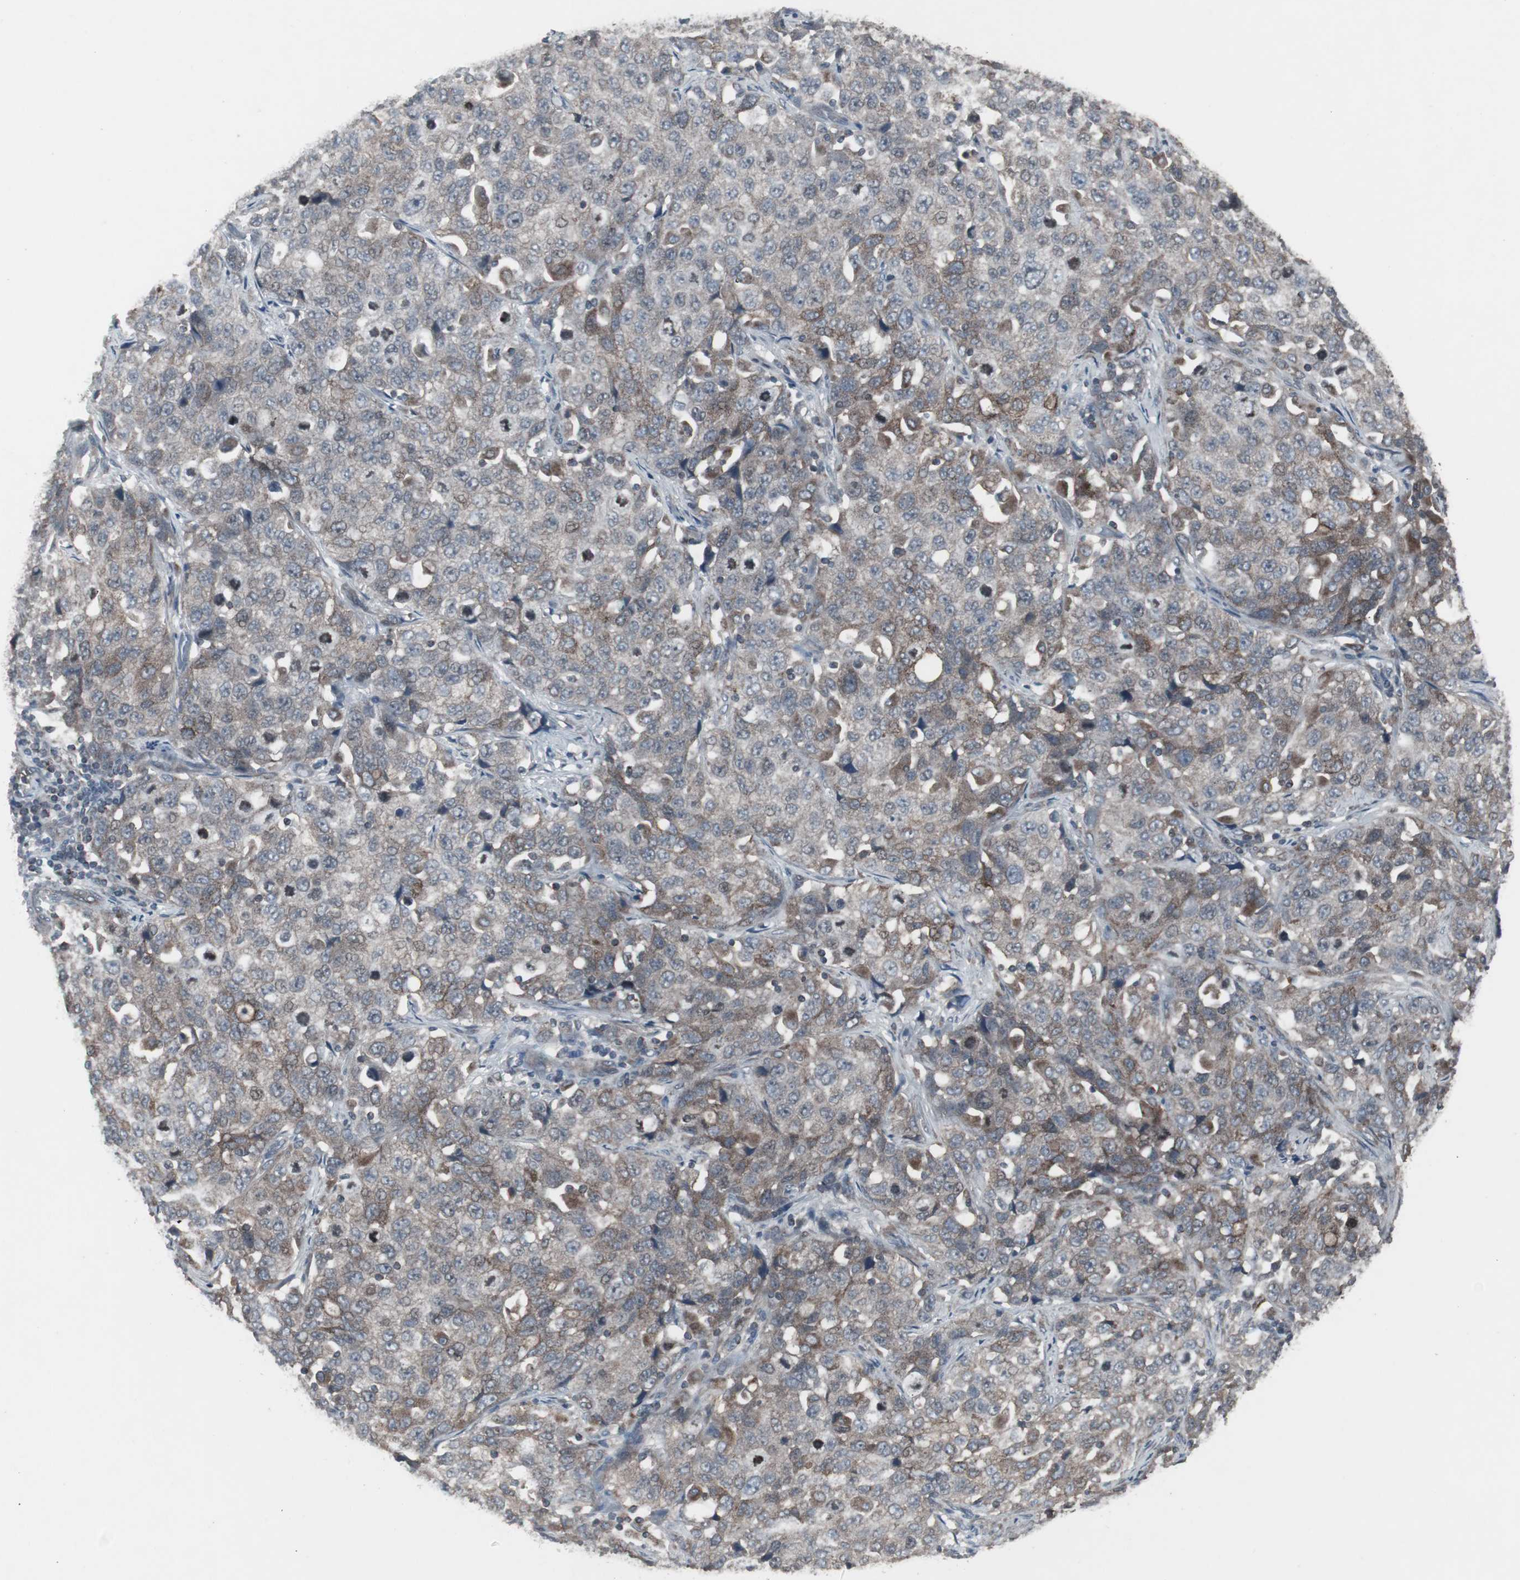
{"staining": {"intensity": "moderate", "quantity": "25%-75%", "location": "cytoplasmic/membranous"}, "tissue": "stomach cancer", "cell_type": "Tumor cells", "image_type": "cancer", "snomed": [{"axis": "morphology", "description": "Normal tissue, NOS"}, {"axis": "morphology", "description": "Adenocarcinoma, NOS"}, {"axis": "topography", "description": "Stomach"}], "caption": "Immunohistochemistry (IHC) histopathology image of neoplastic tissue: human stomach cancer (adenocarcinoma) stained using immunohistochemistry (IHC) exhibits medium levels of moderate protein expression localized specifically in the cytoplasmic/membranous of tumor cells, appearing as a cytoplasmic/membranous brown color.", "gene": "SSTR2", "patient": {"sex": "male", "age": 48}}